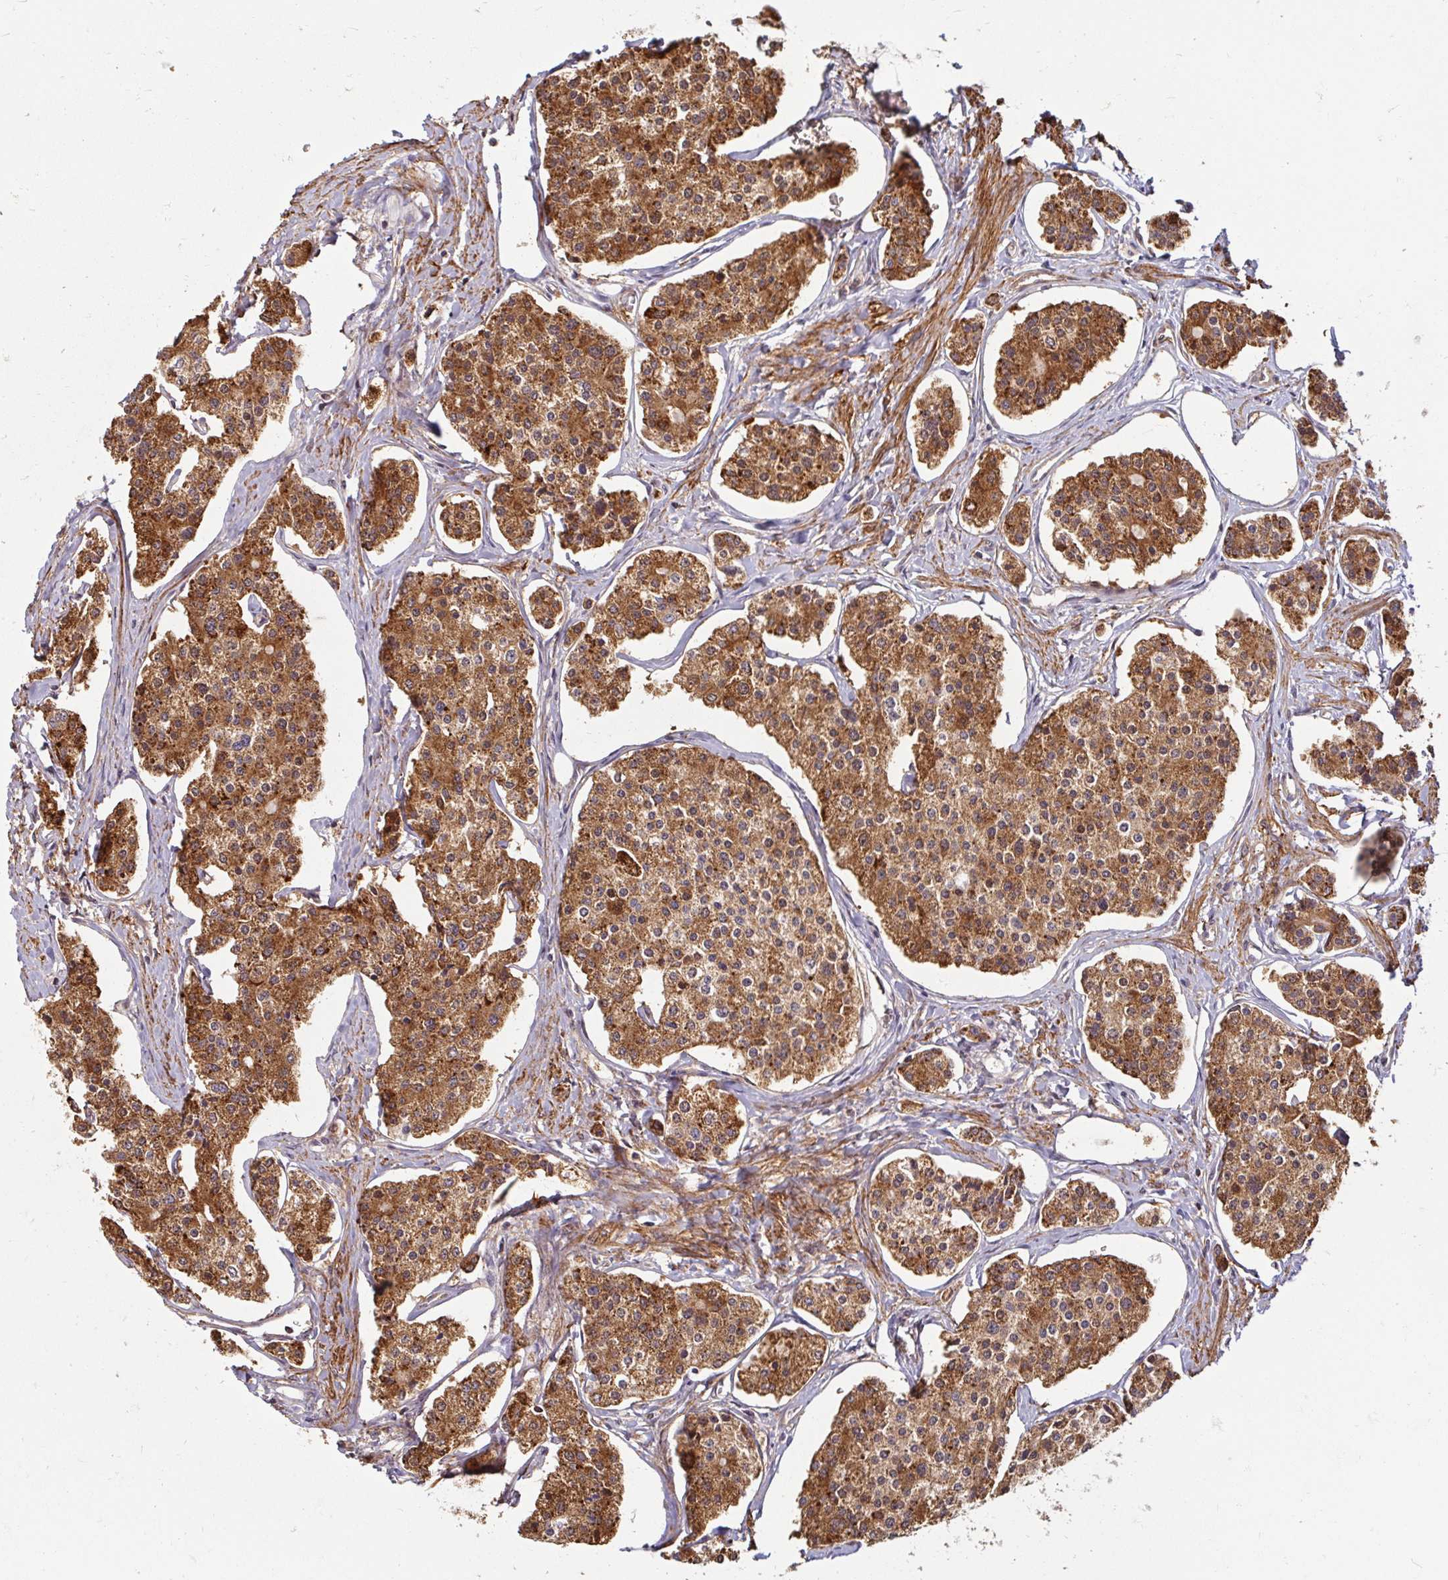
{"staining": {"intensity": "strong", "quantity": ">75%", "location": "cytoplasmic/membranous"}, "tissue": "carcinoid", "cell_type": "Tumor cells", "image_type": "cancer", "snomed": [{"axis": "morphology", "description": "Carcinoid, malignant, NOS"}, {"axis": "topography", "description": "Small intestine"}], "caption": "Brown immunohistochemical staining in human carcinoid exhibits strong cytoplasmic/membranous staining in approximately >75% of tumor cells.", "gene": "BTF3", "patient": {"sex": "female", "age": 65}}